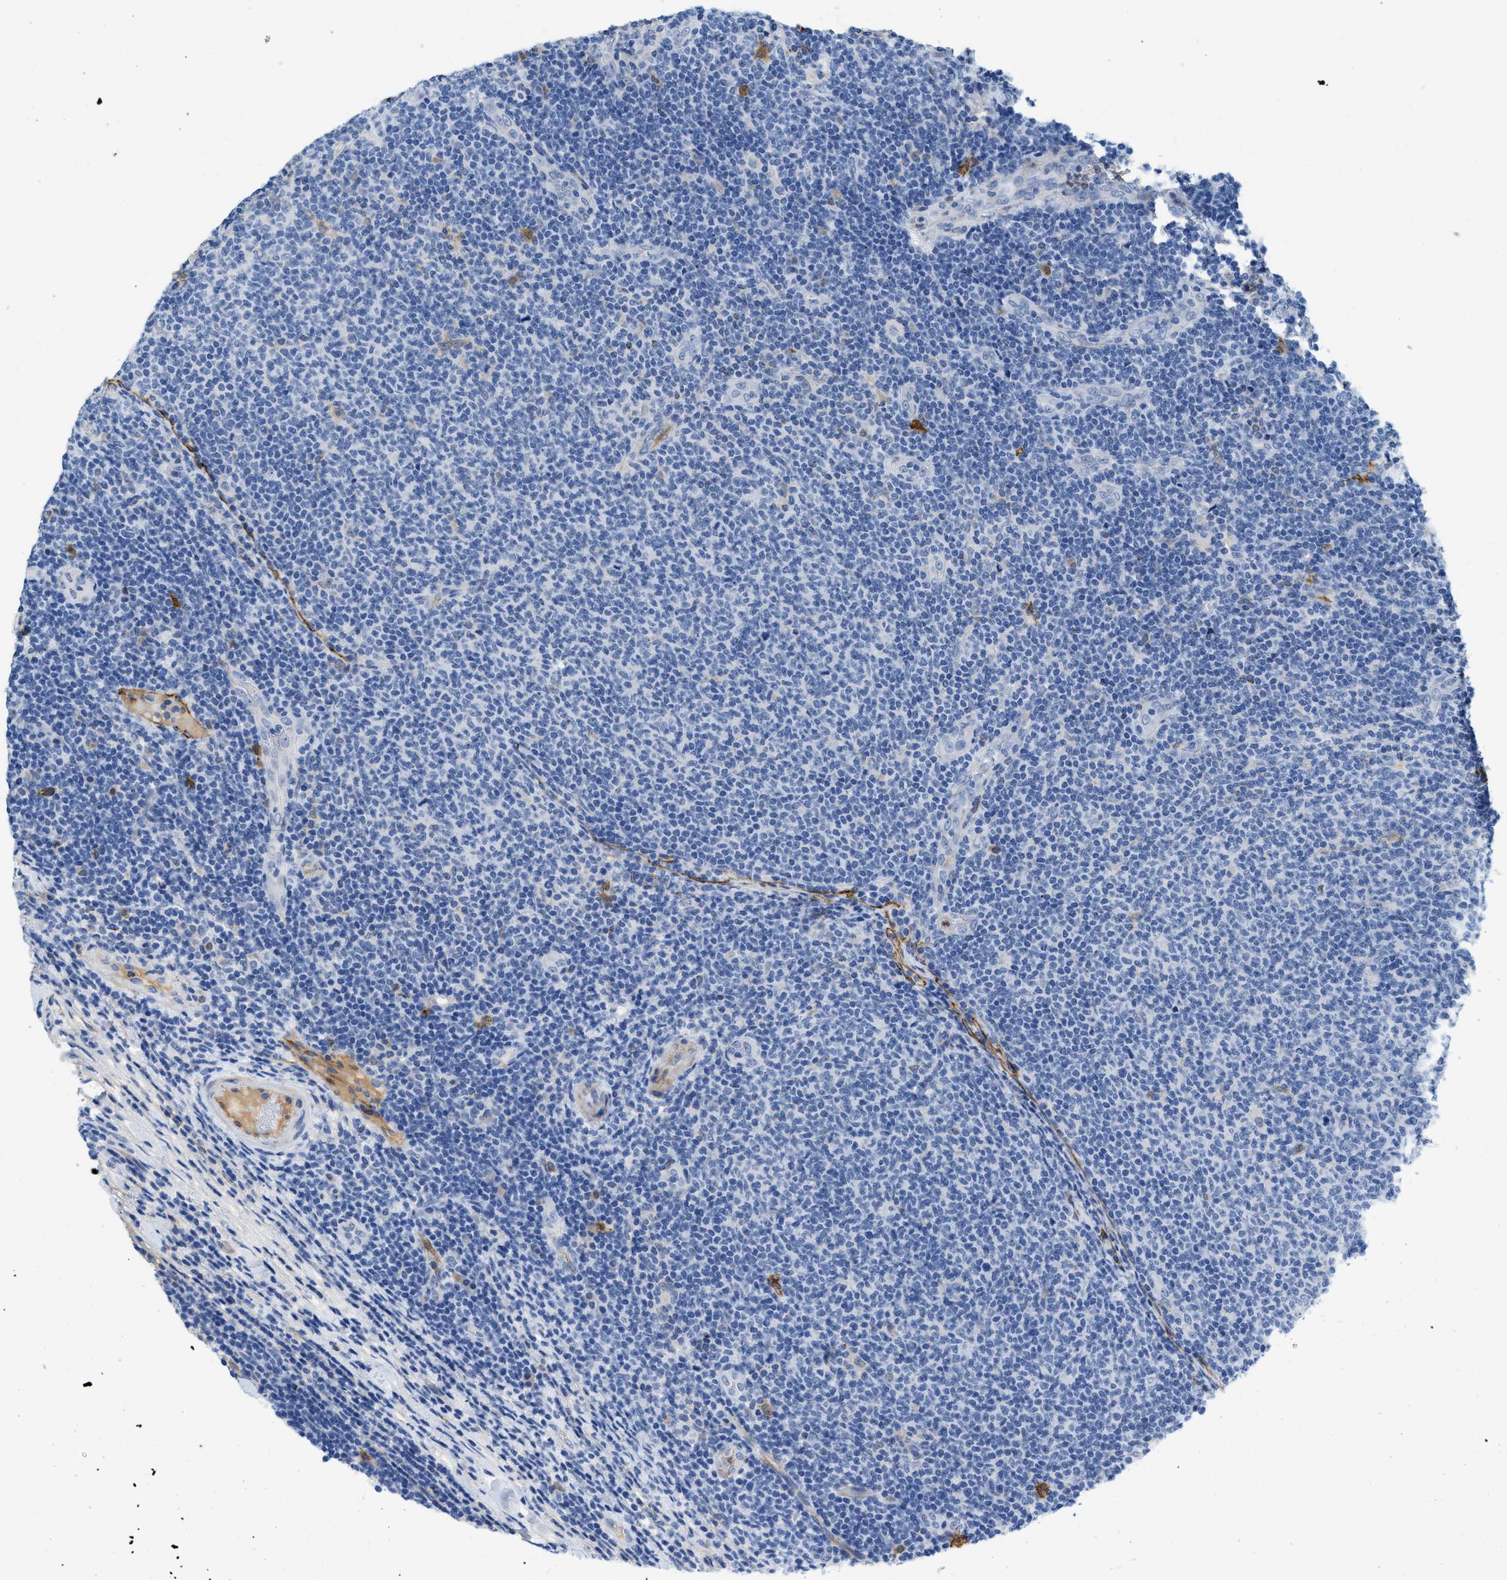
{"staining": {"intensity": "negative", "quantity": "none", "location": "none"}, "tissue": "lymphoma", "cell_type": "Tumor cells", "image_type": "cancer", "snomed": [{"axis": "morphology", "description": "Malignant lymphoma, non-Hodgkin's type, Low grade"}, {"axis": "topography", "description": "Lymph node"}], "caption": "Histopathology image shows no protein positivity in tumor cells of lymphoma tissue.", "gene": "SPEG", "patient": {"sex": "male", "age": 66}}